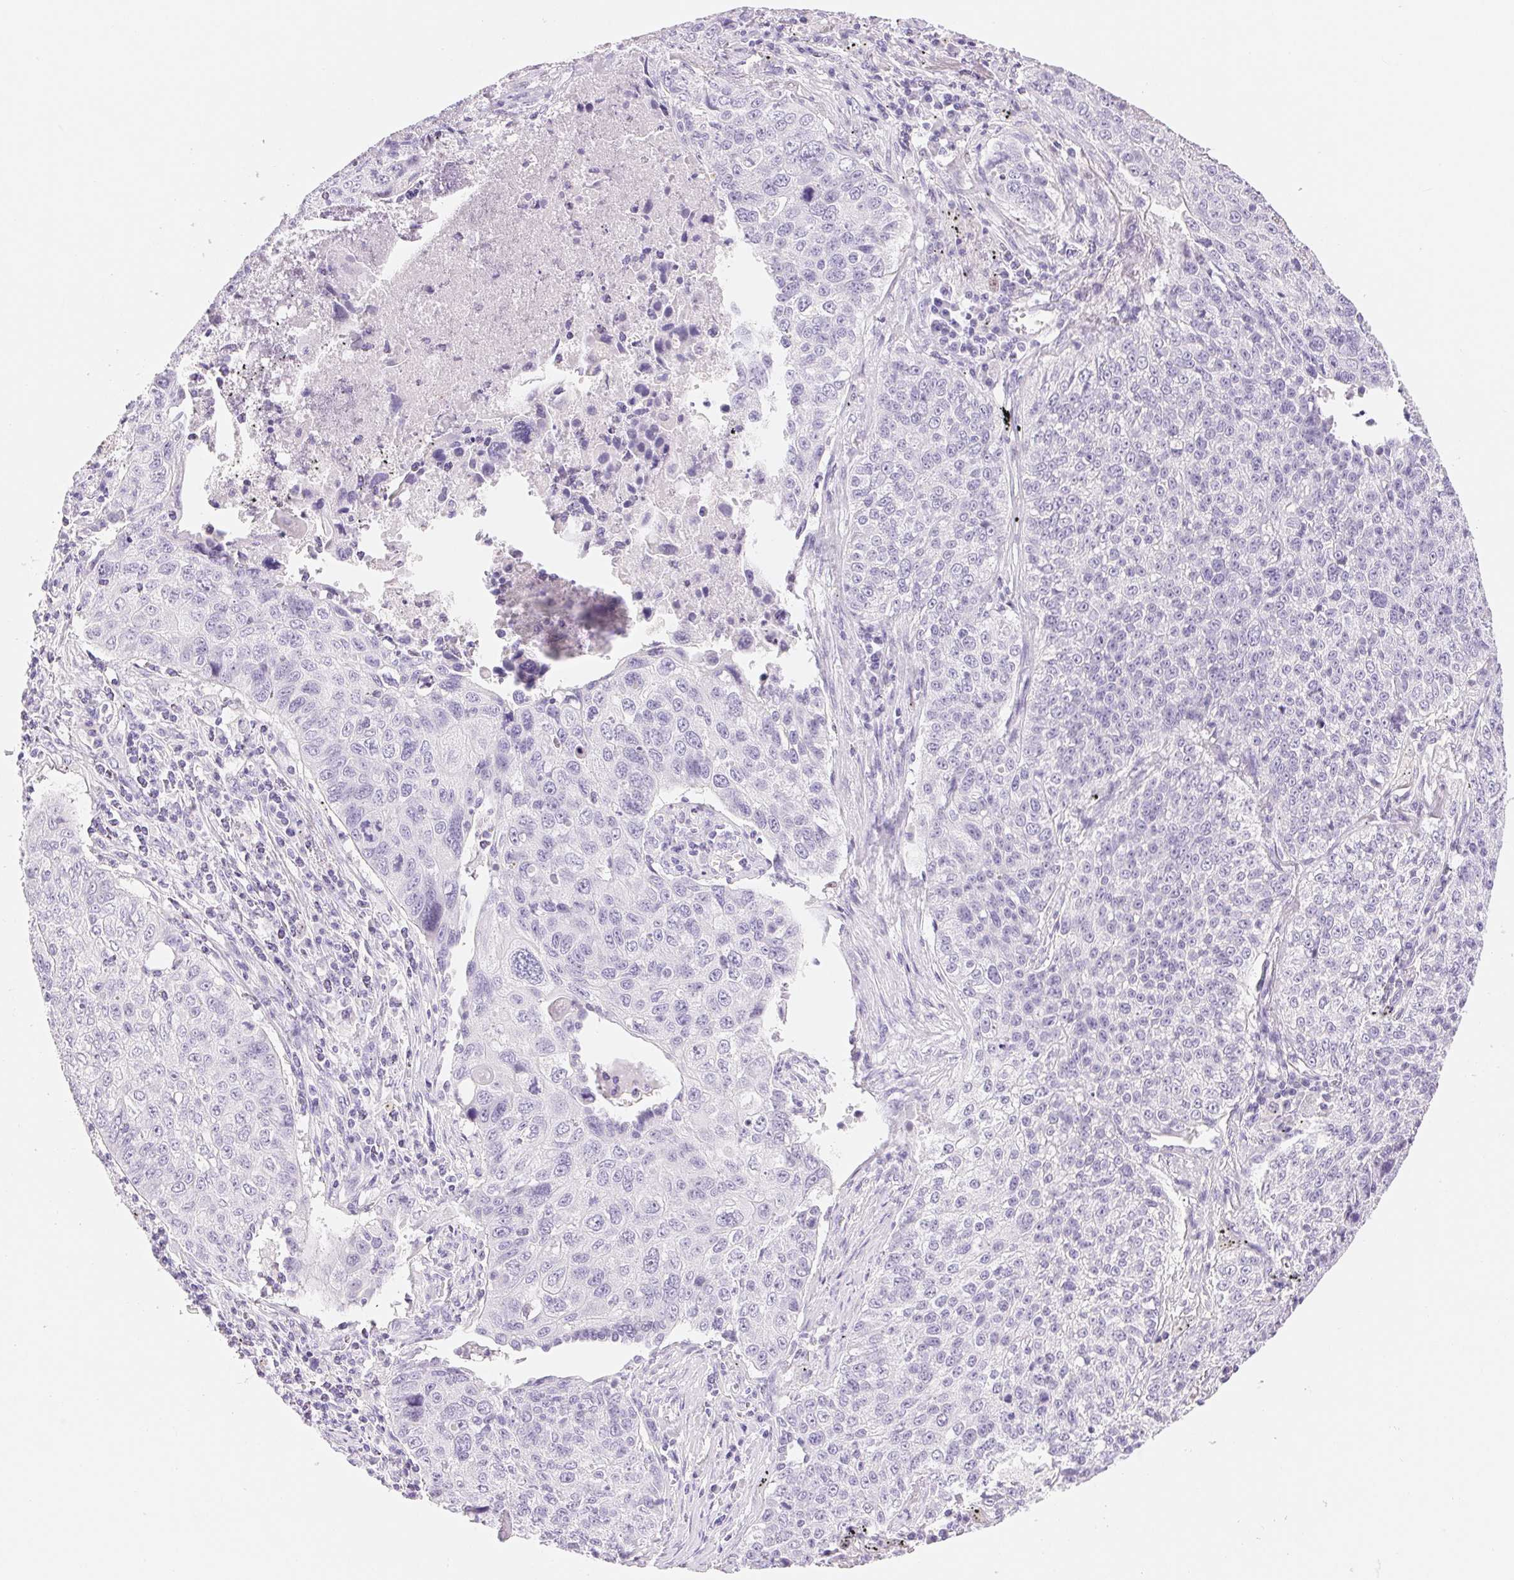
{"staining": {"intensity": "negative", "quantity": "none", "location": "none"}, "tissue": "lung cancer", "cell_type": "Tumor cells", "image_type": "cancer", "snomed": [{"axis": "morphology", "description": "Normal morphology"}, {"axis": "morphology", "description": "Aneuploidy"}, {"axis": "morphology", "description": "Squamous cell carcinoma, NOS"}, {"axis": "topography", "description": "Lymph node"}, {"axis": "topography", "description": "Lung"}], "caption": "Lung cancer was stained to show a protein in brown. There is no significant expression in tumor cells.", "gene": "ASGR2", "patient": {"sex": "female", "age": 76}}